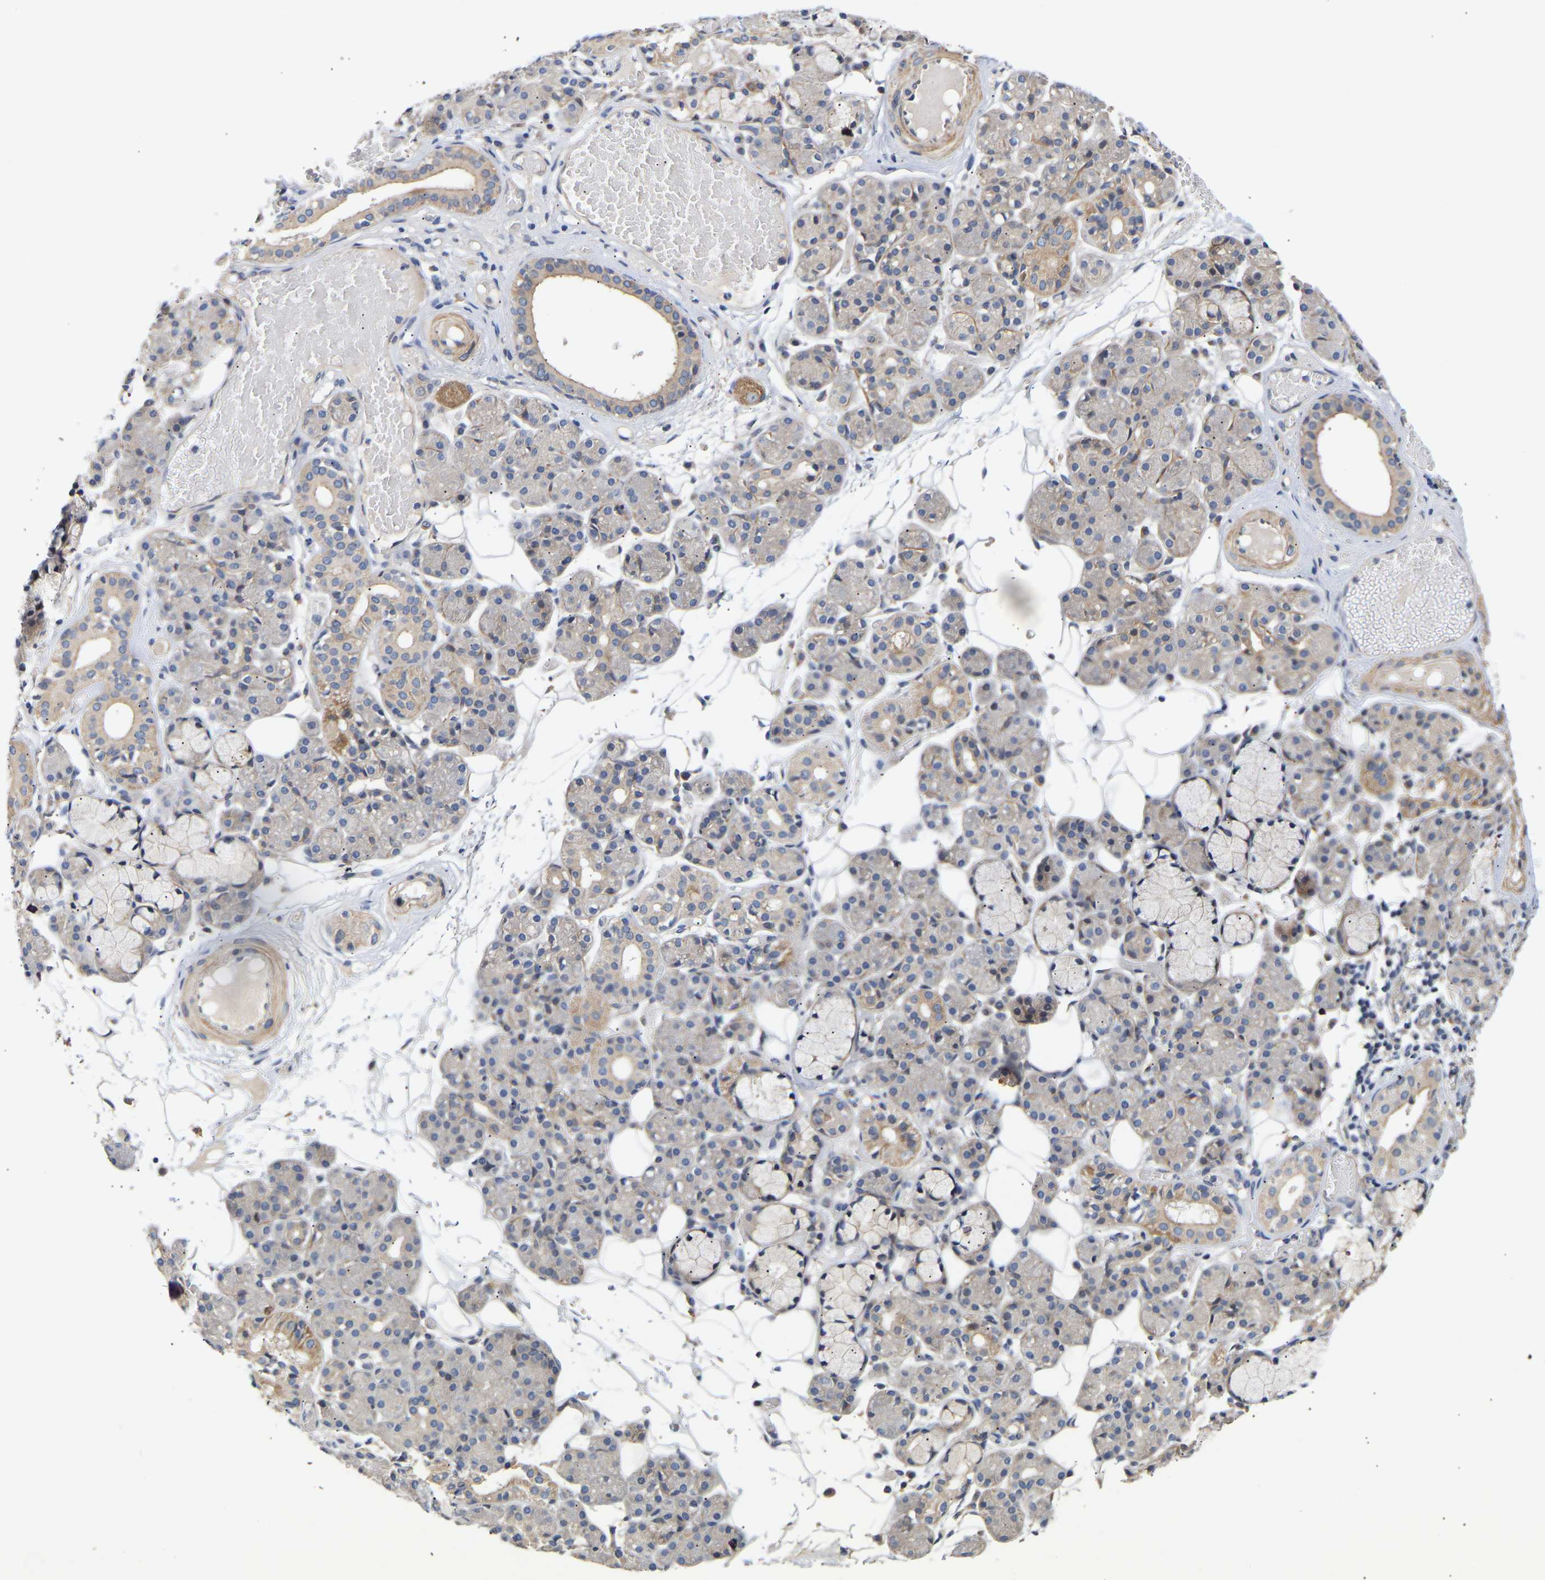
{"staining": {"intensity": "moderate", "quantity": "<25%", "location": "cytoplasmic/membranous"}, "tissue": "salivary gland", "cell_type": "Glandular cells", "image_type": "normal", "snomed": [{"axis": "morphology", "description": "Normal tissue, NOS"}, {"axis": "topography", "description": "Salivary gland"}], "caption": "Brown immunohistochemical staining in unremarkable salivary gland demonstrates moderate cytoplasmic/membranous expression in about <25% of glandular cells. (Stains: DAB (3,3'-diaminobenzidine) in brown, nuclei in blue, Microscopy: brightfield microscopy at high magnification).", "gene": "KASH5", "patient": {"sex": "male", "age": 63}}